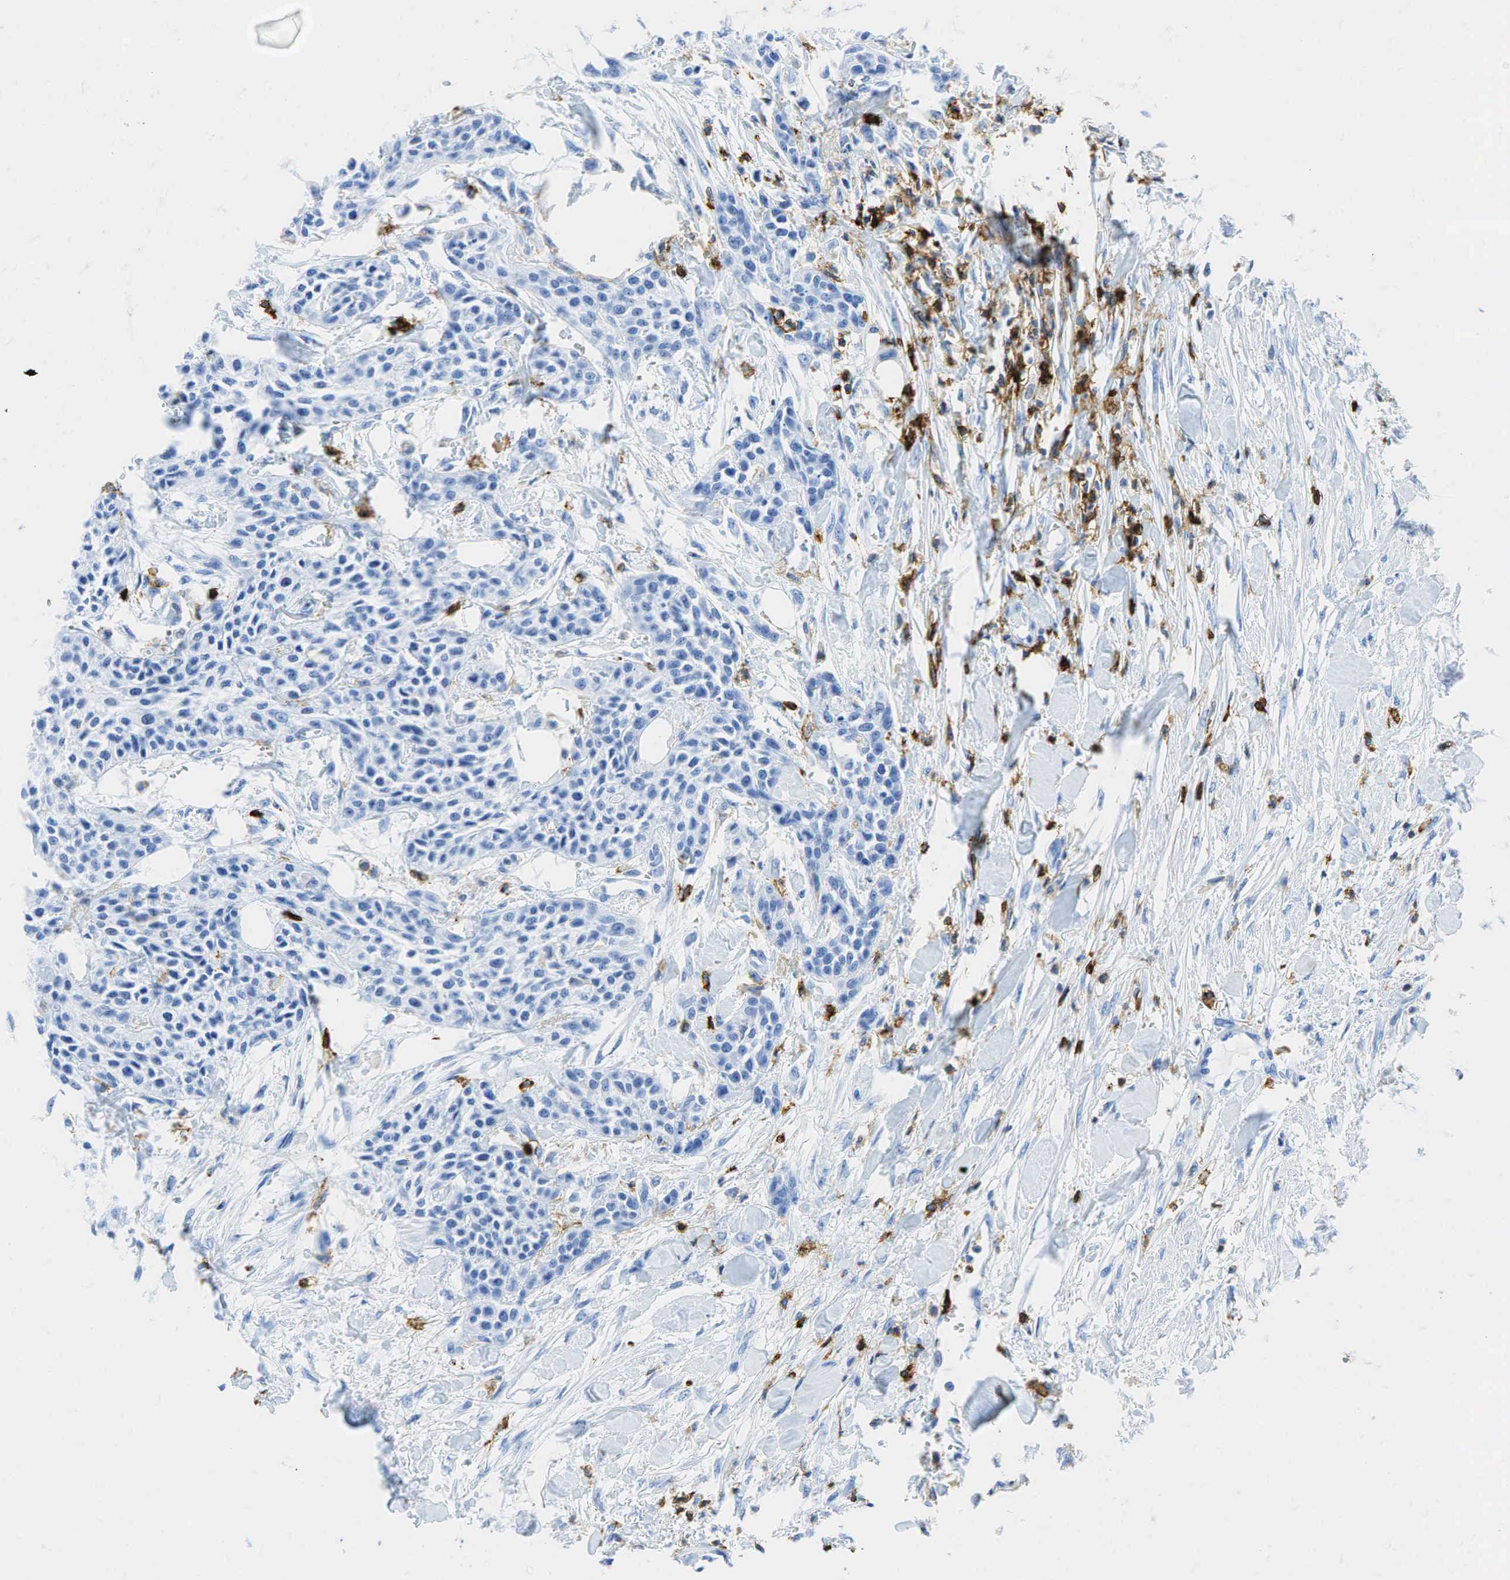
{"staining": {"intensity": "weak", "quantity": "<25%", "location": "nuclear"}, "tissue": "urothelial cancer", "cell_type": "Tumor cells", "image_type": "cancer", "snomed": [{"axis": "morphology", "description": "Urothelial carcinoma, High grade"}, {"axis": "topography", "description": "Urinary bladder"}], "caption": "Immunohistochemical staining of human urothelial carcinoma (high-grade) reveals no significant positivity in tumor cells.", "gene": "PTPRC", "patient": {"sex": "male", "age": 56}}